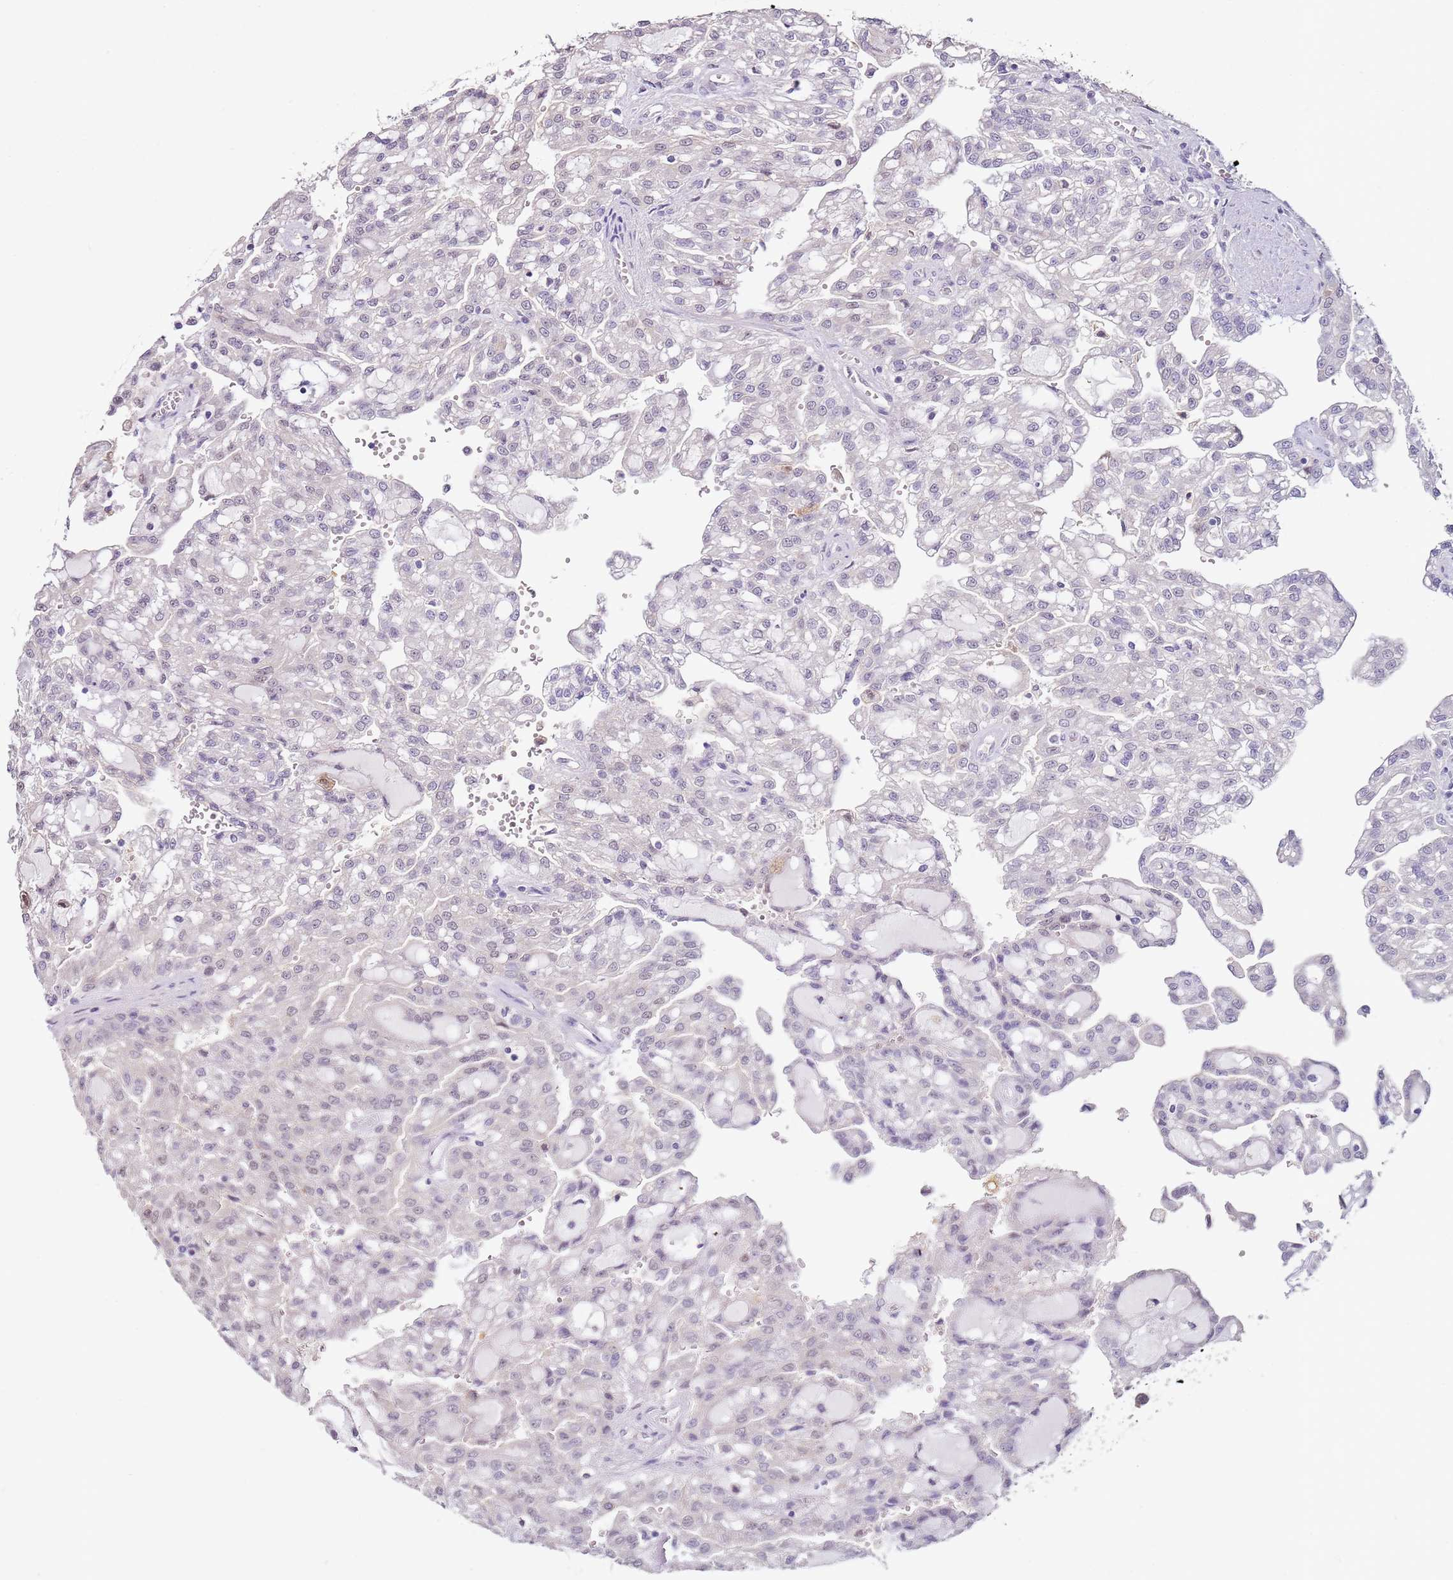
{"staining": {"intensity": "negative", "quantity": "none", "location": "none"}, "tissue": "renal cancer", "cell_type": "Tumor cells", "image_type": "cancer", "snomed": [{"axis": "morphology", "description": "Adenocarcinoma, NOS"}, {"axis": "topography", "description": "Kidney"}], "caption": "Immunohistochemical staining of human renal cancer (adenocarcinoma) reveals no significant expression in tumor cells.", "gene": "MDH1", "patient": {"sex": "male", "age": 63}}